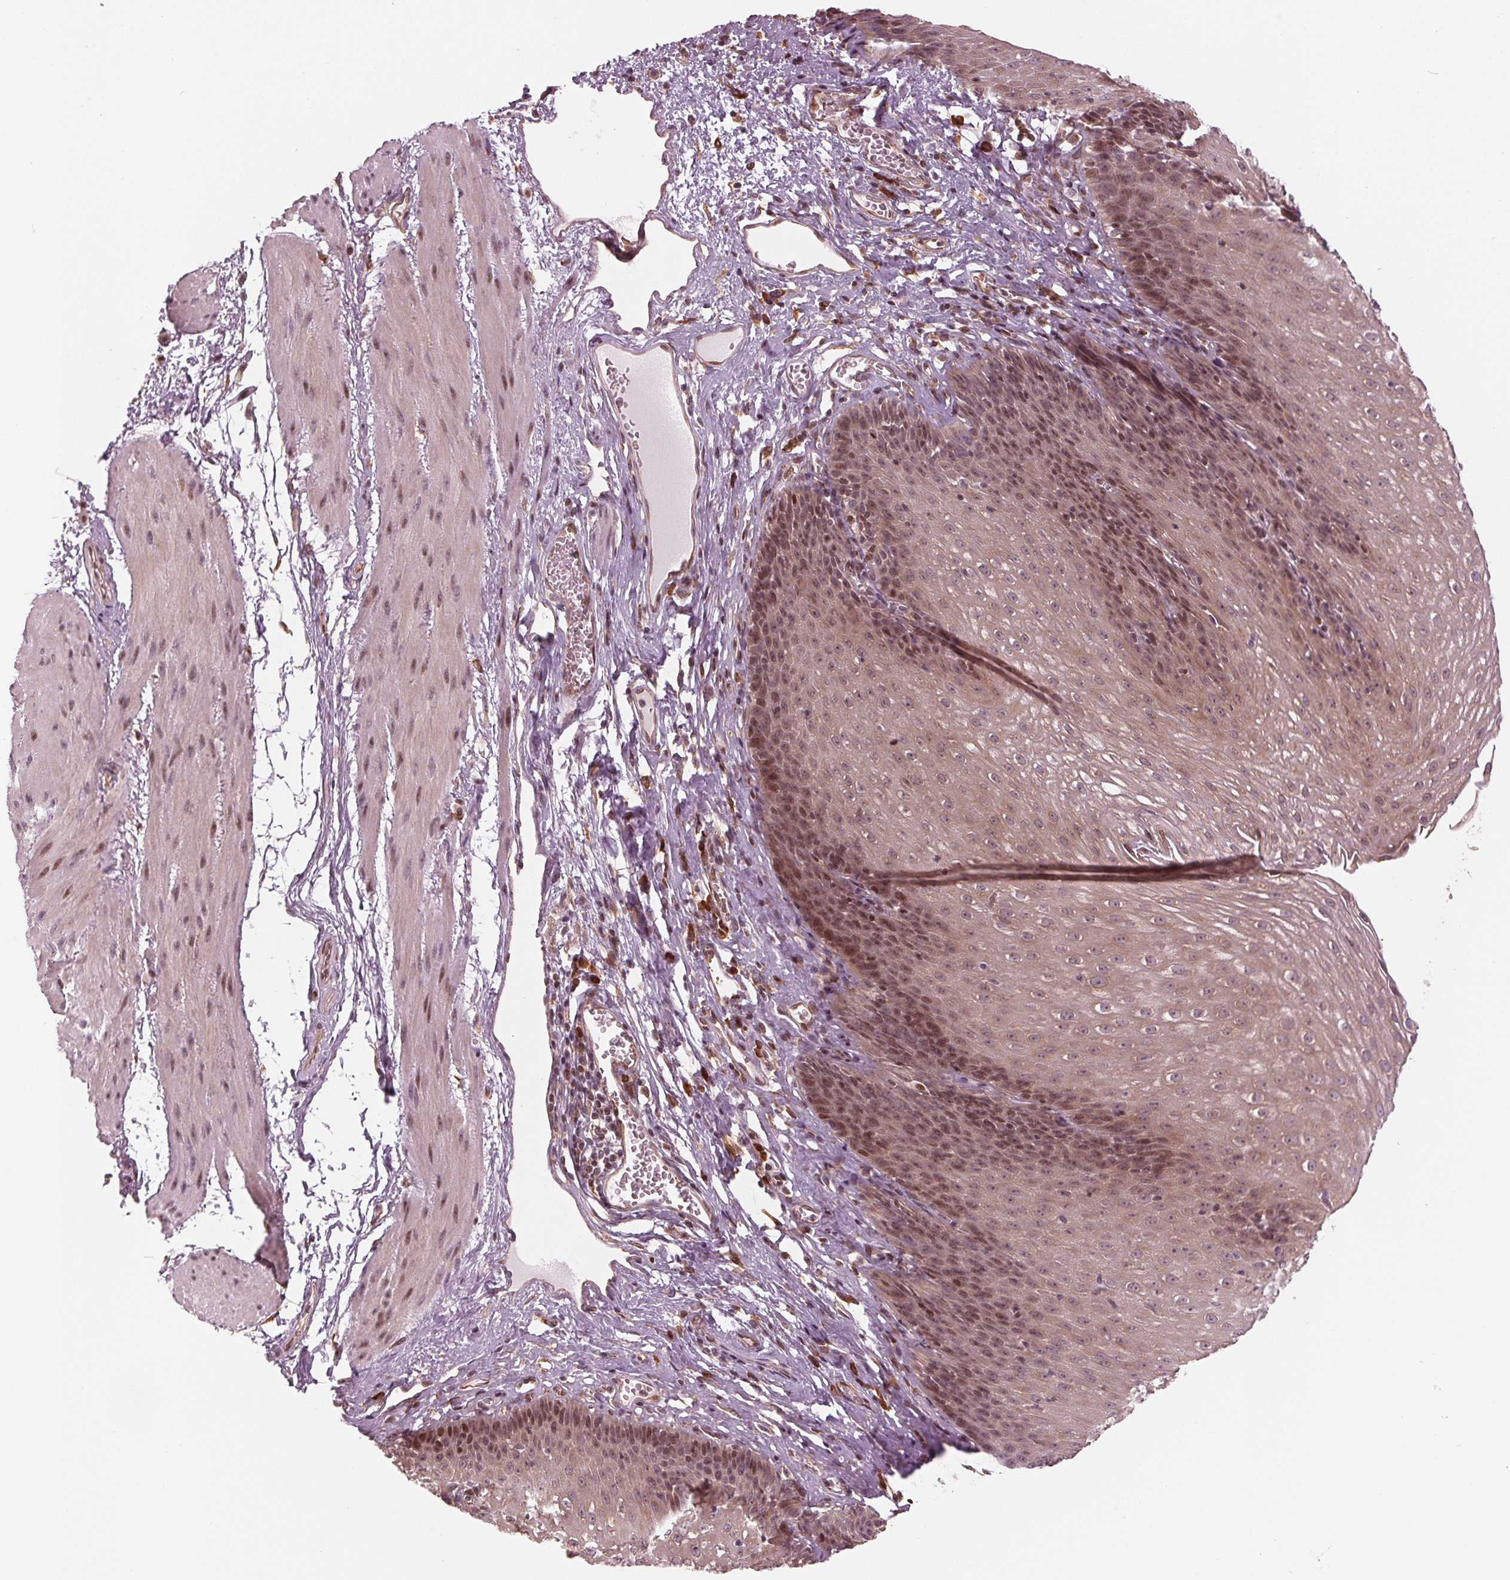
{"staining": {"intensity": "moderate", "quantity": "25%-75%", "location": "cytoplasmic/membranous,nuclear"}, "tissue": "esophagus", "cell_type": "Squamous epithelial cells", "image_type": "normal", "snomed": [{"axis": "morphology", "description": "Normal tissue, NOS"}, {"axis": "topography", "description": "Esophagus"}], "caption": "Immunohistochemical staining of benign human esophagus demonstrates medium levels of moderate cytoplasmic/membranous,nuclear expression in approximately 25%-75% of squamous epithelial cells. (brown staining indicates protein expression, while blue staining denotes nuclei).", "gene": "CMIP", "patient": {"sex": "male", "age": 72}}